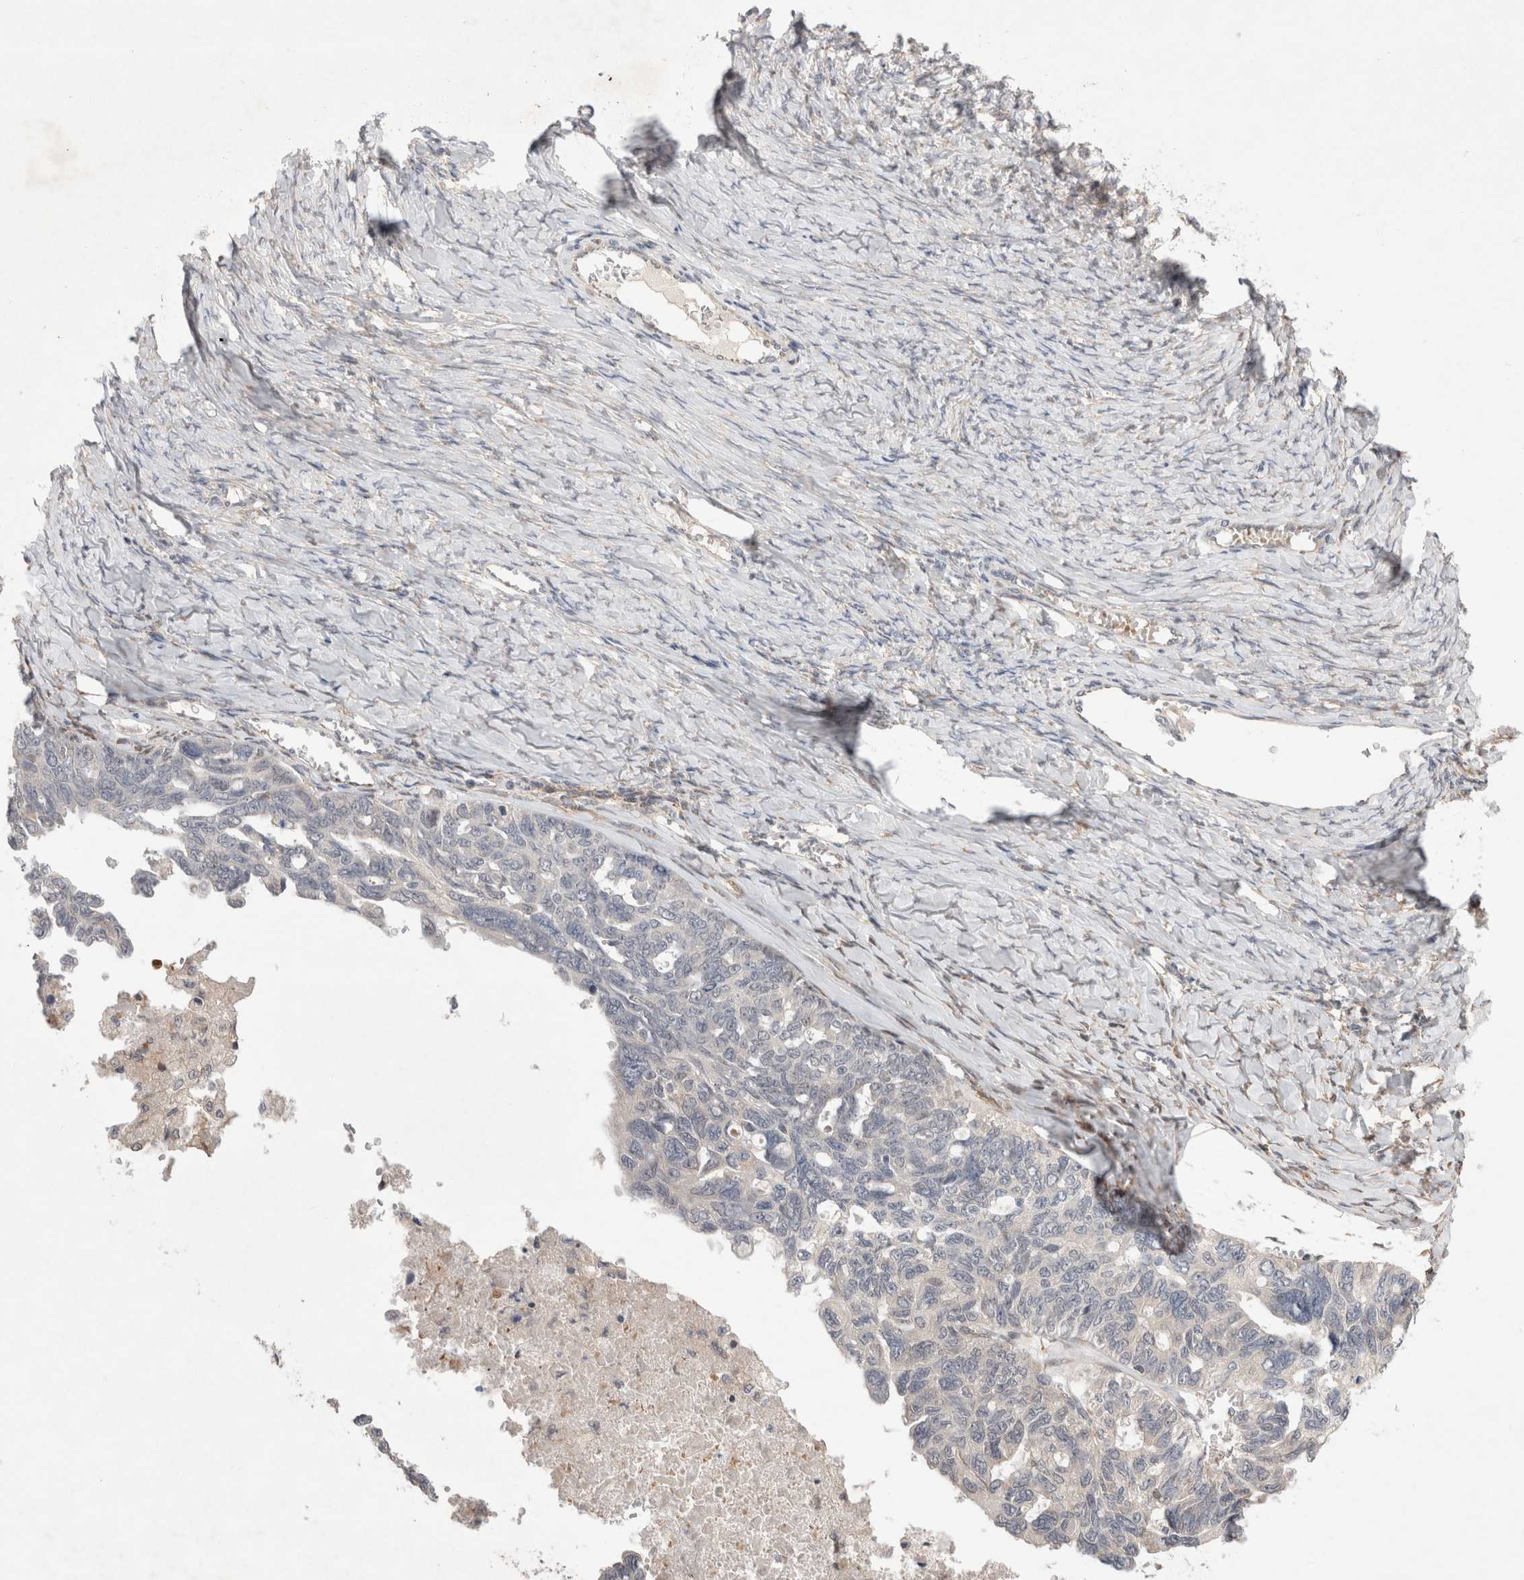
{"staining": {"intensity": "negative", "quantity": "none", "location": "none"}, "tissue": "ovarian cancer", "cell_type": "Tumor cells", "image_type": "cancer", "snomed": [{"axis": "morphology", "description": "Cystadenocarcinoma, serous, NOS"}, {"axis": "topography", "description": "Ovary"}], "caption": "An immunohistochemistry histopathology image of ovarian serous cystadenocarcinoma is shown. There is no staining in tumor cells of ovarian serous cystadenocarcinoma.", "gene": "GIMAP6", "patient": {"sex": "female", "age": 79}}